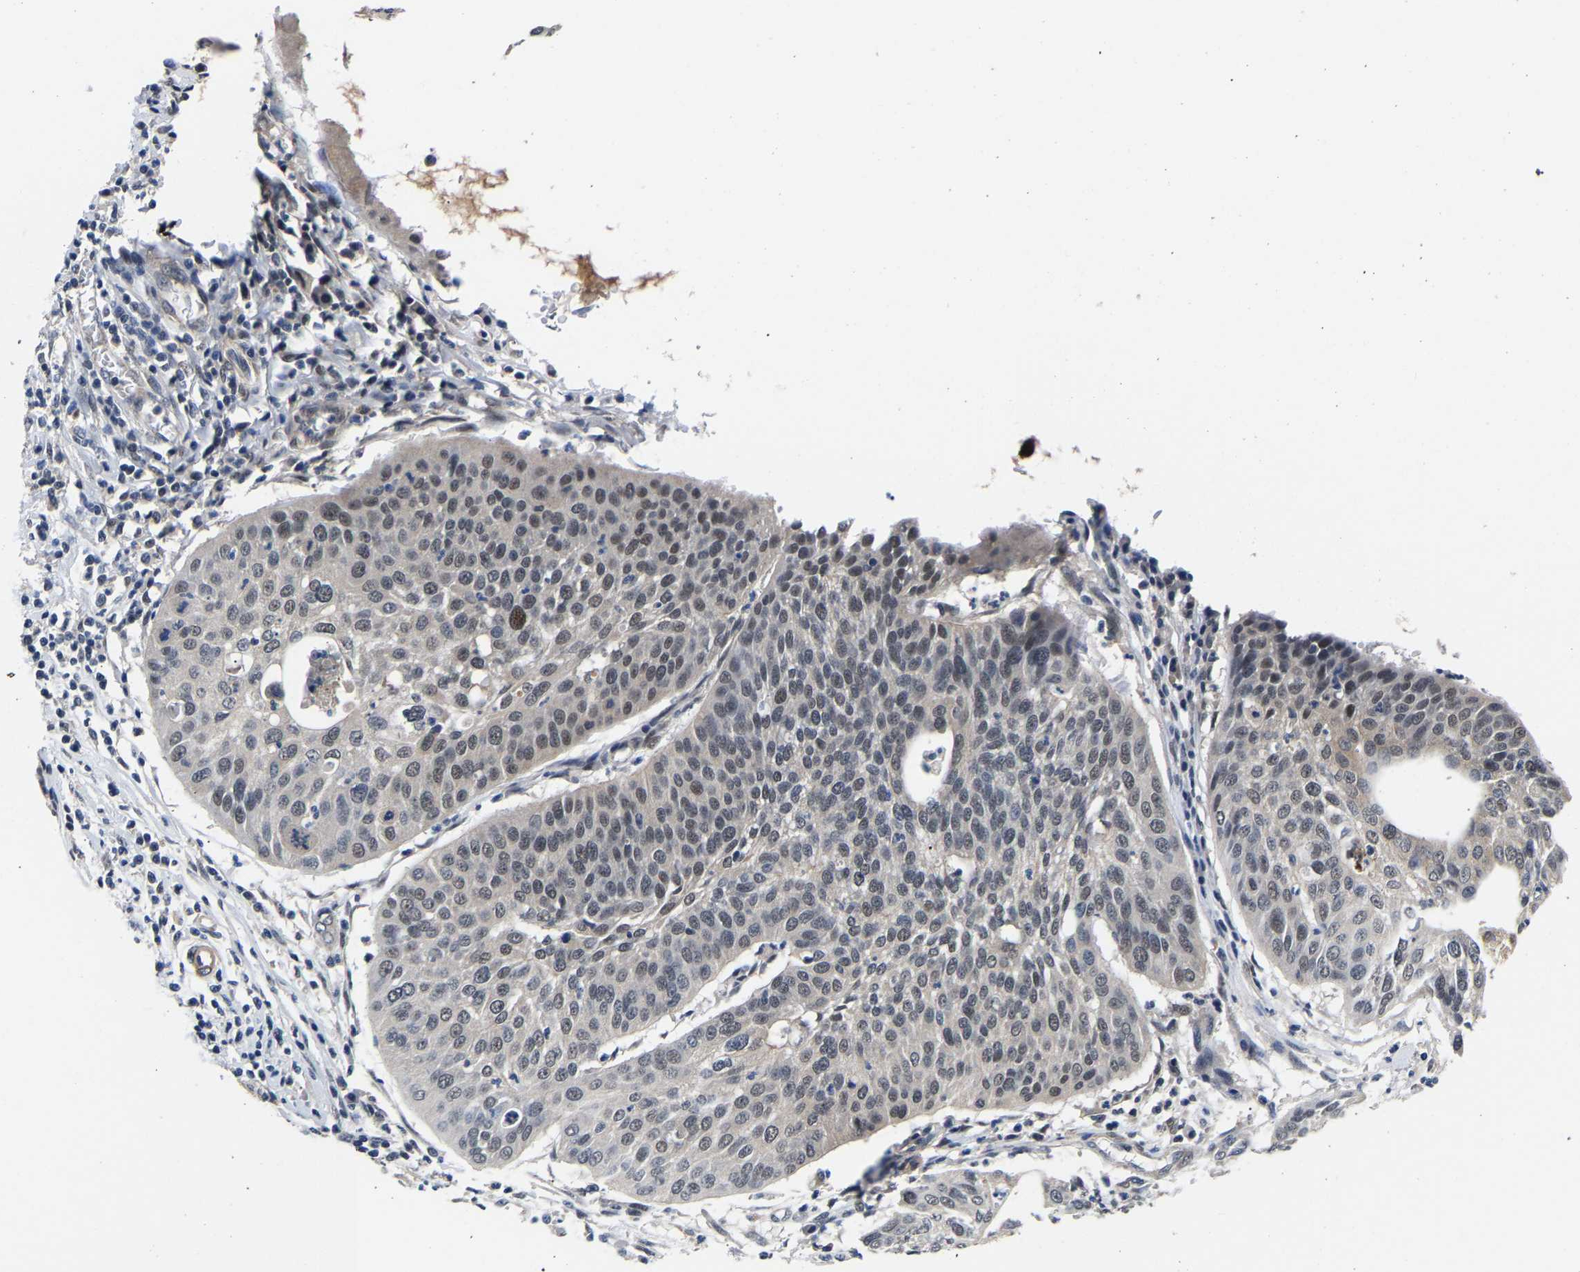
{"staining": {"intensity": "weak", "quantity": "<25%", "location": "nuclear"}, "tissue": "cervical cancer", "cell_type": "Tumor cells", "image_type": "cancer", "snomed": [{"axis": "morphology", "description": "Normal tissue, NOS"}, {"axis": "morphology", "description": "Squamous cell carcinoma, NOS"}, {"axis": "topography", "description": "Cervix"}], "caption": "DAB (3,3'-diaminobenzidine) immunohistochemical staining of cervical cancer (squamous cell carcinoma) shows no significant staining in tumor cells.", "gene": "METTL16", "patient": {"sex": "female", "age": 39}}